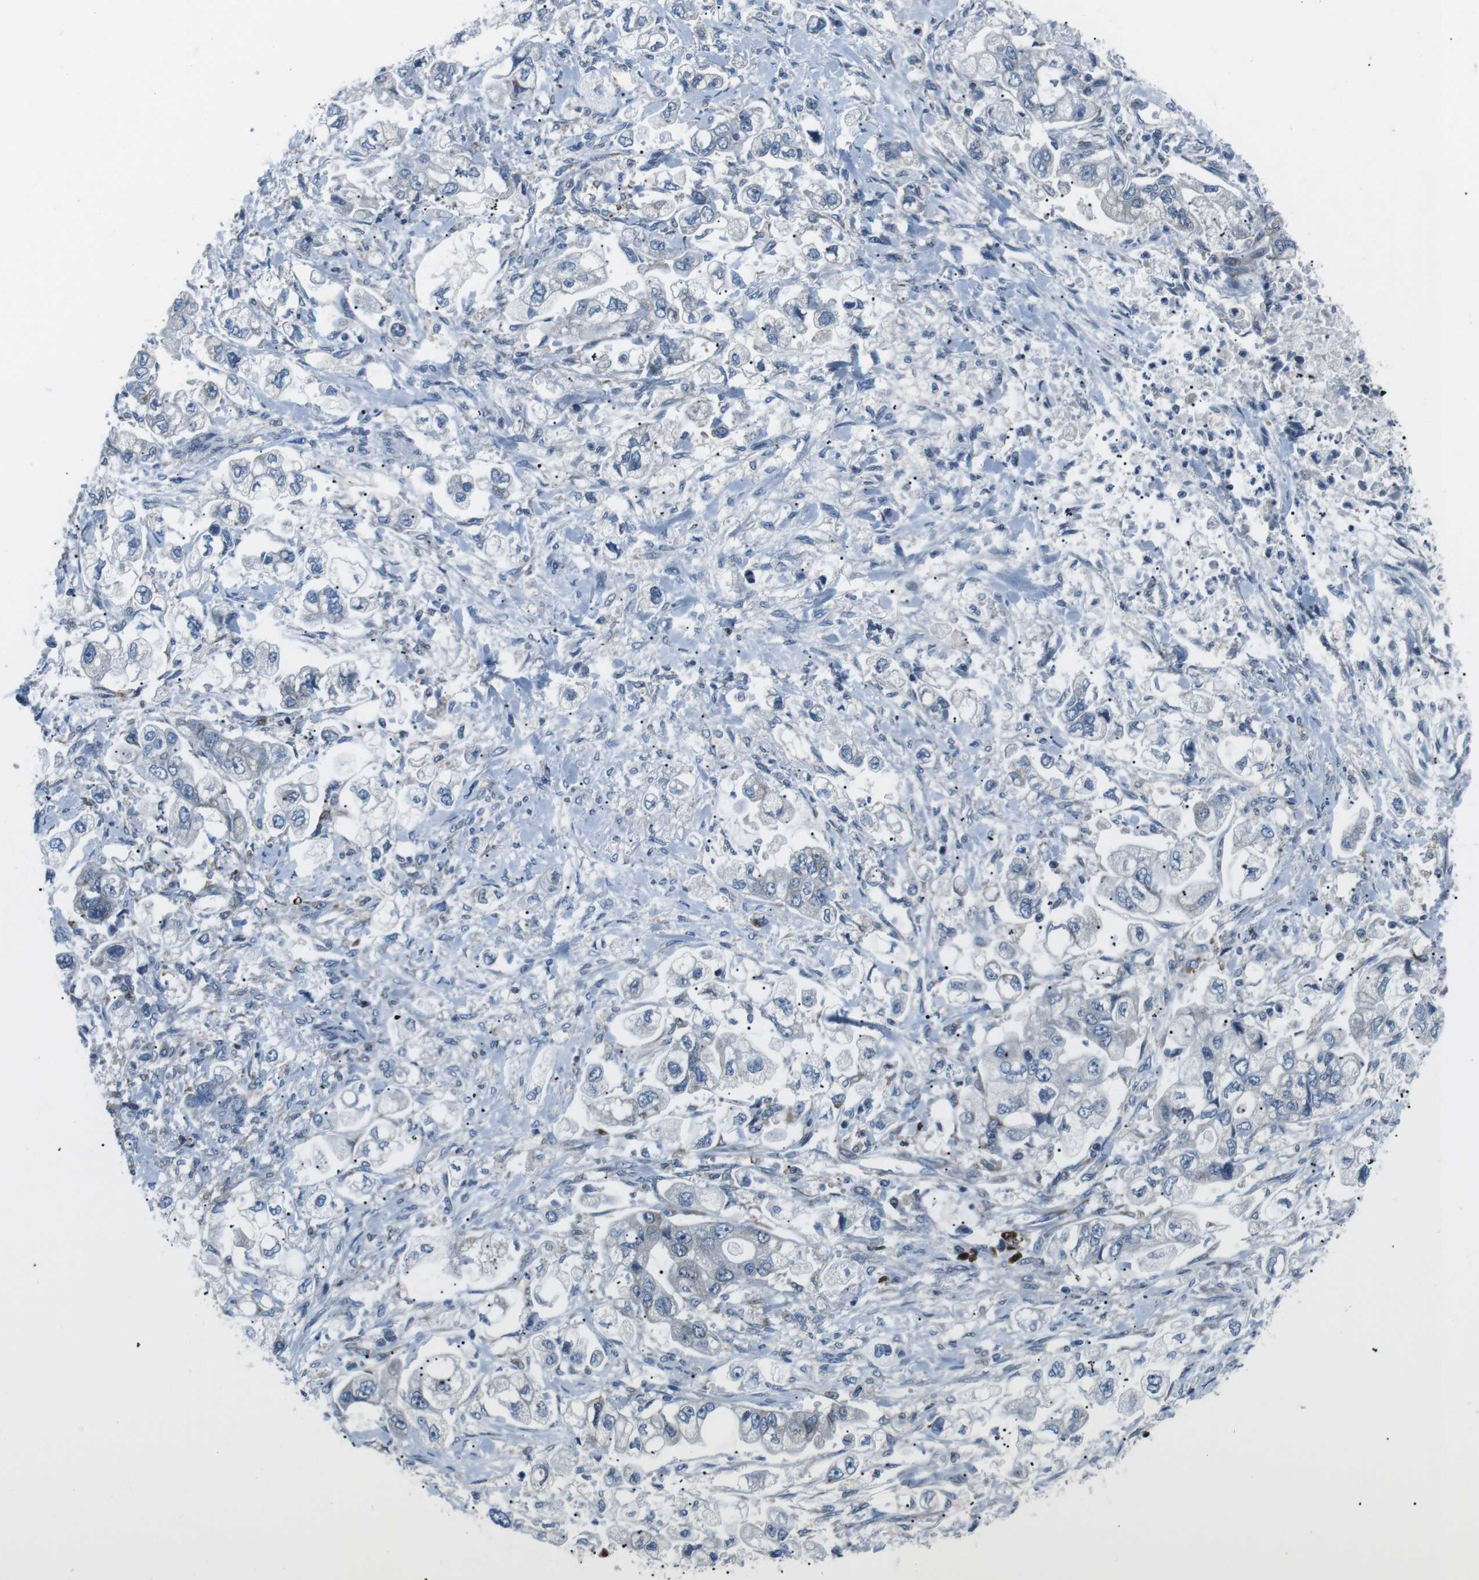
{"staining": {"intensity": "weak", "quantity": "<25%", "location": "cytoplasmic/membranous"}, "tissue": "stomach cancer", "cell_type": "Tumor cells", "image_type": "cancer", "snomed": [{"axis": "morphology", "description": "Normal tissue, NOS"}, {"axis": "morphology", "description": "Adenocarcinoma, NOS"}, {"axis": "topography", "description": "Stomach"}], "caption": "Stomach cancer was stained to show a protein in brown. There is no significant staining in tumor cells. The staining is performed using DAB brown chromogen with nuclei counter-stained in using hematoxylin.", "gene": "BLNK", "patient": {"sex": "male", "age": 62}}